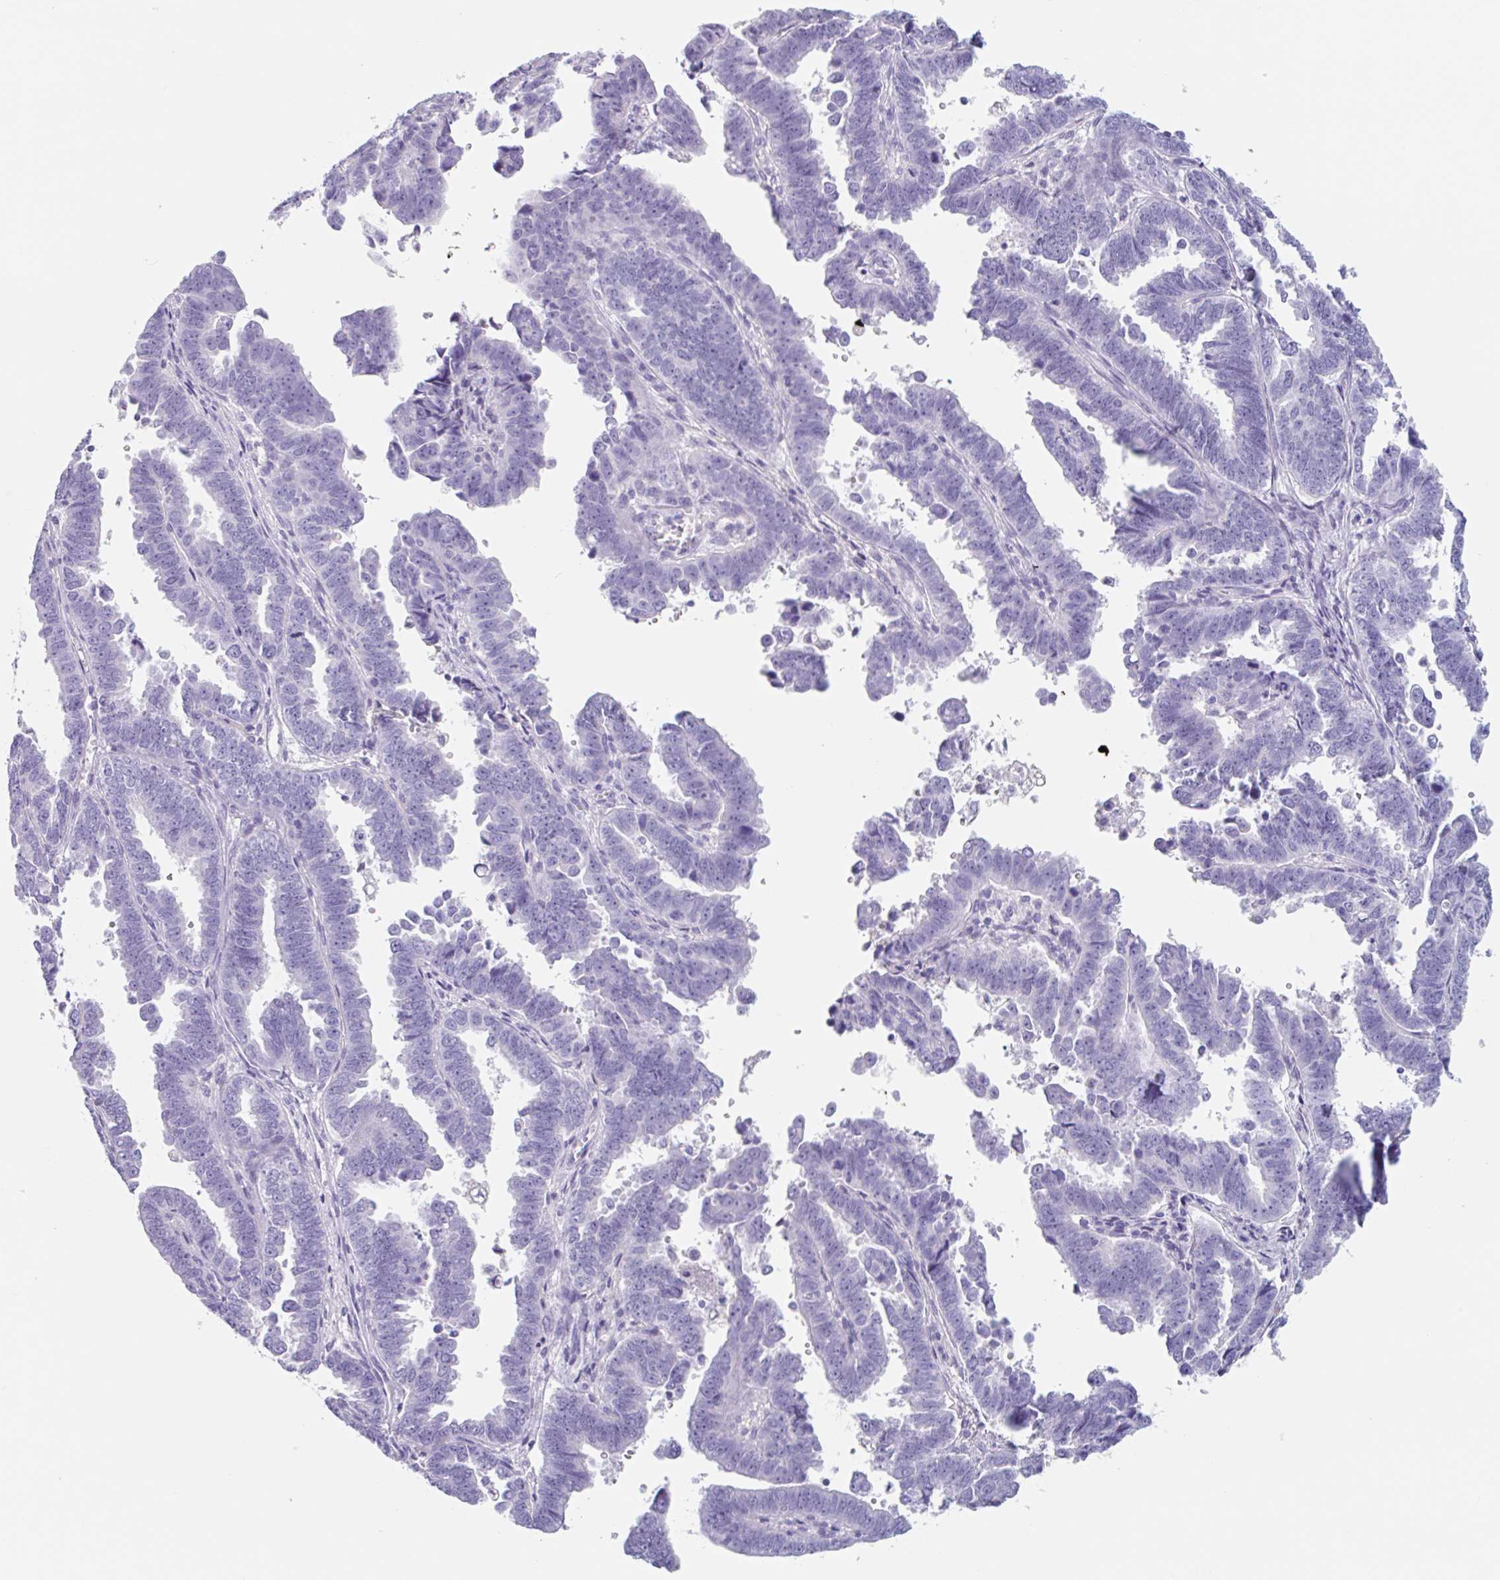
{"staining": {"intensity": "negative", "quantity": "none", "location": "none"}, "tissue": "endometrial cancer", "cell_type": "Tumor cells", "image_type": "cancer", "snomed": [{"axis": "morphology", "description": "Adenocarcinoma, NOS"}, {"axis": "topography", "description": "Endometrium"}], "caption": "Immunohistochemistry image of neoplastic tissue: adenocarcinoma (endometrial) stained with DAB (3,3'-diaminobenzidine) shows no significant protein expression in tumor cells.", "gene": "EMC4", "patient": {"sex": "female", "age": 75}}